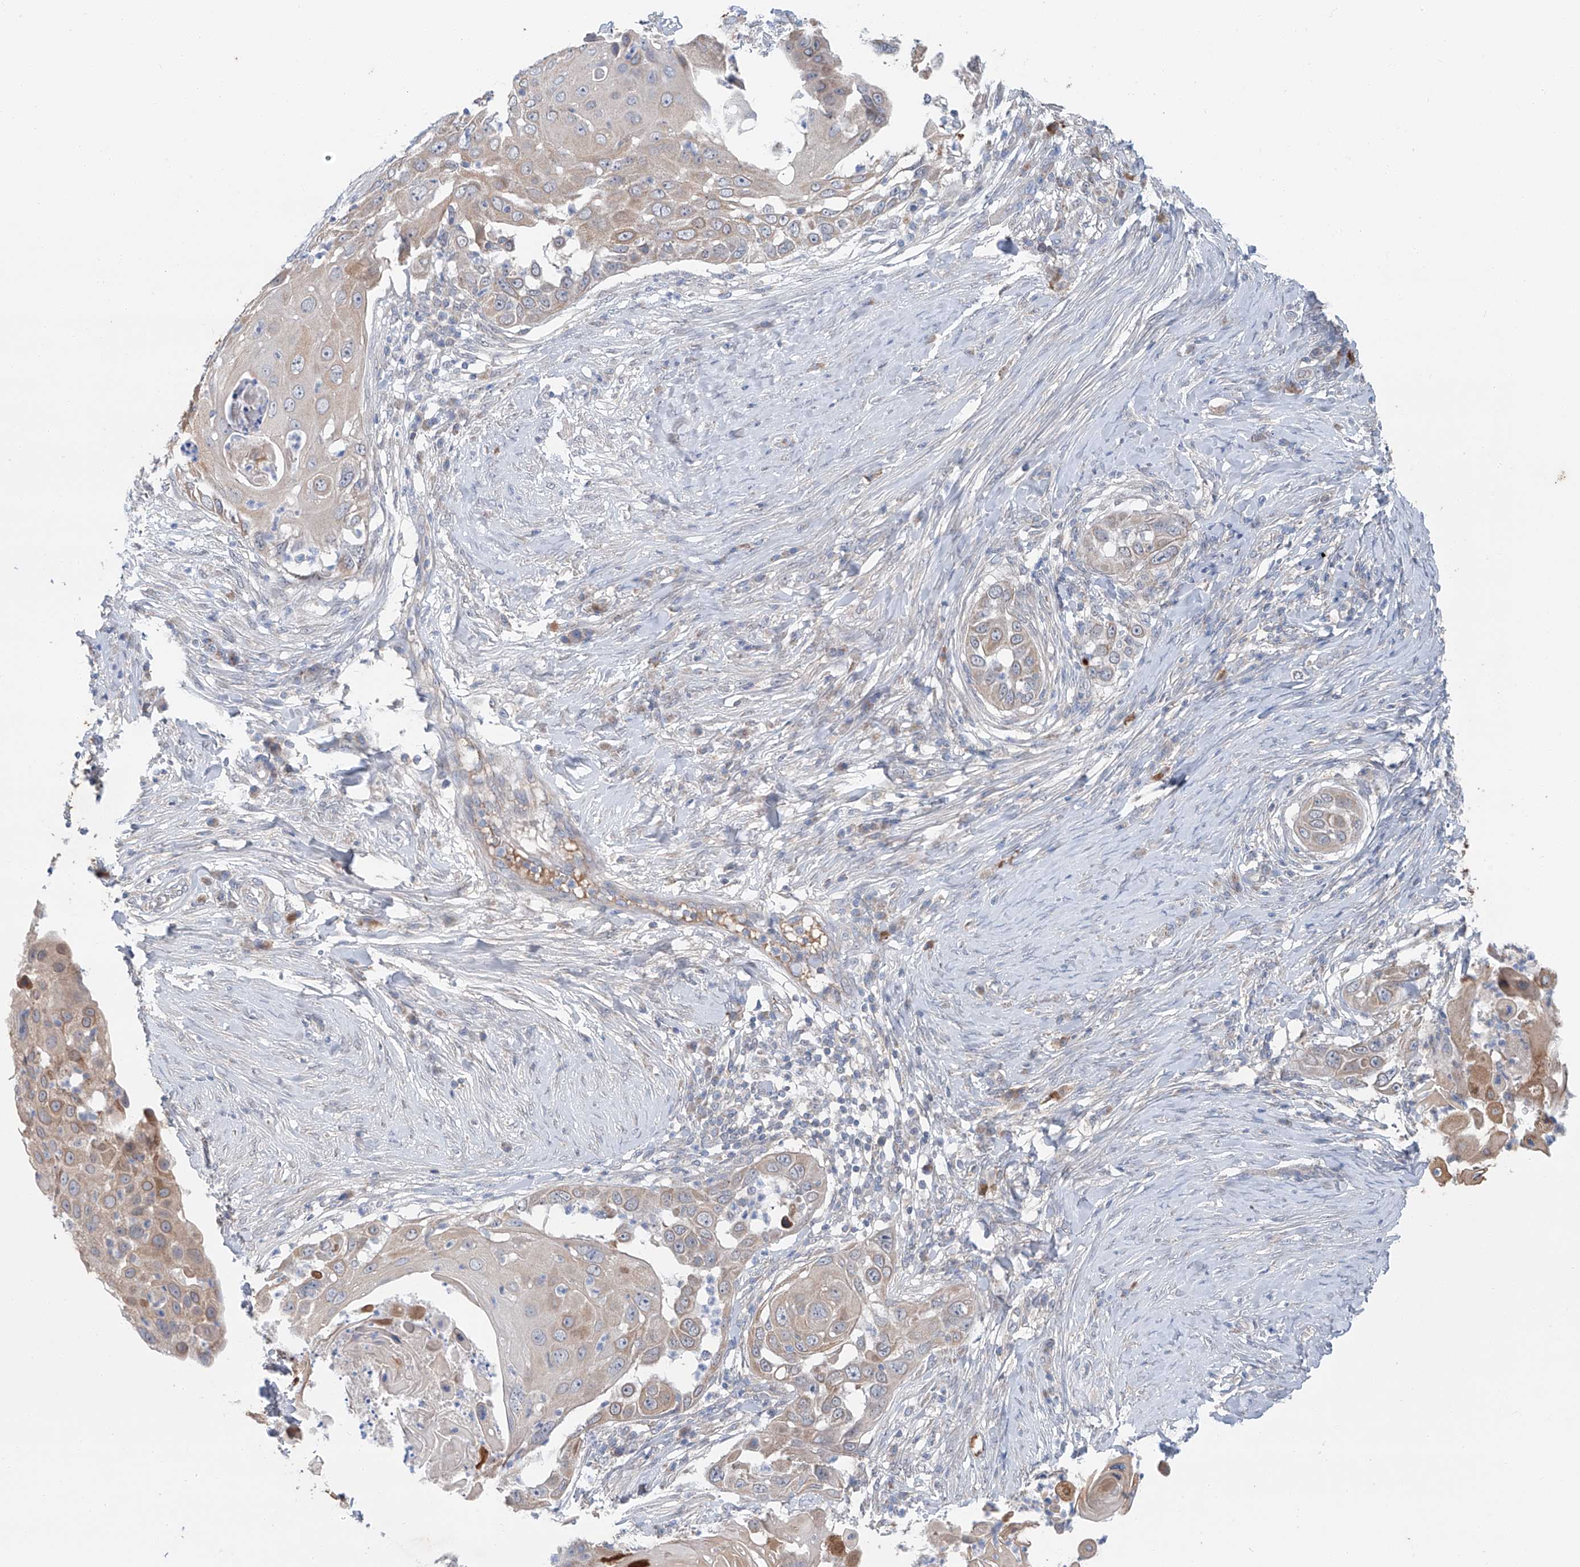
{"staining": {"intensity": "moderate", "quantity": "25%-75%", "location": "cytoplasmic/membranous"}, "tissue": "skin cancer", "cell_type": "Tumor cells", "image_type": "cancer", "snomed": [{"axis": "morphology", "description": "Squamous cell carcinoma, NOS"}, {"axis": "topography", "description": "Skin"}], "caption": "IHC of human skin cancer displays medium levels of moderate cytoplasmic/membranous staining in about 25%-75% of tumor cells. The protein of interest is stained brown, and the nuclei are stained in blue (DAB (3,3'-diaminobenzidine) IHC with brightfield microscopy, high magnification).", "gene": "SIX4", "patient": {"sex": "female", "age": 44}}